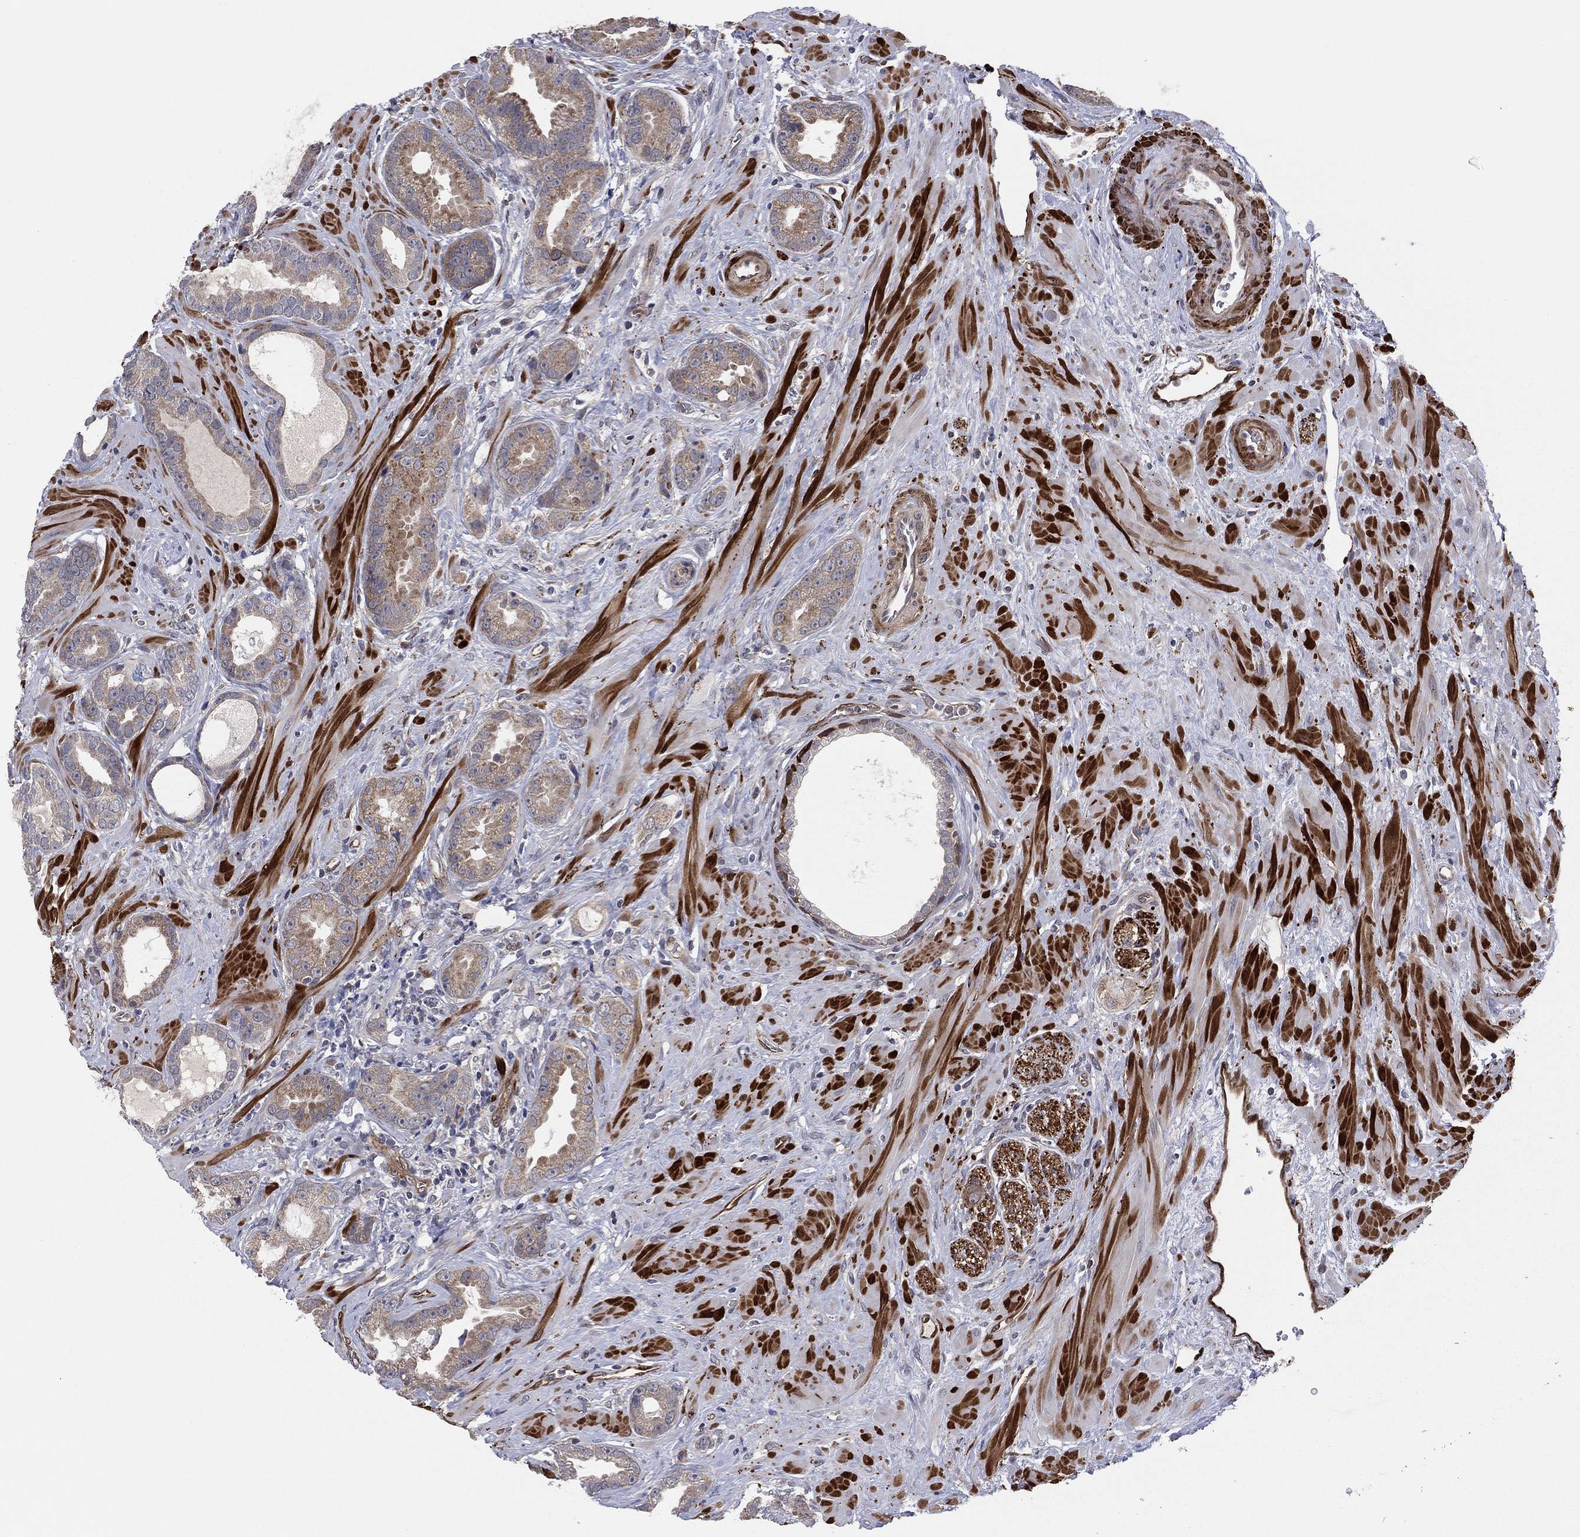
{"staining": {"intensity": "moderate", "quantity": "<25%", "location": "cytoplasmic/membranous"}, "tissue": "prostate cancer", "cell_type": "Tumor cells", "image_type": "cancer", "snomed": [{"axis": "morphology", "description": "Adenocarcinoma, Low grade"}, {"axis": "topography", "description": "Prostate"}], "caption": "DAB immunohistochemical staining of prostate cancer demonstrates moderate cytoplasmic/membranous protein staining in approximately <25% of tumor cells. (IHC, brightfield microscopy, high magnification).", "gene": "SNCG", "patient": {"sex": "male", "age": 68}}